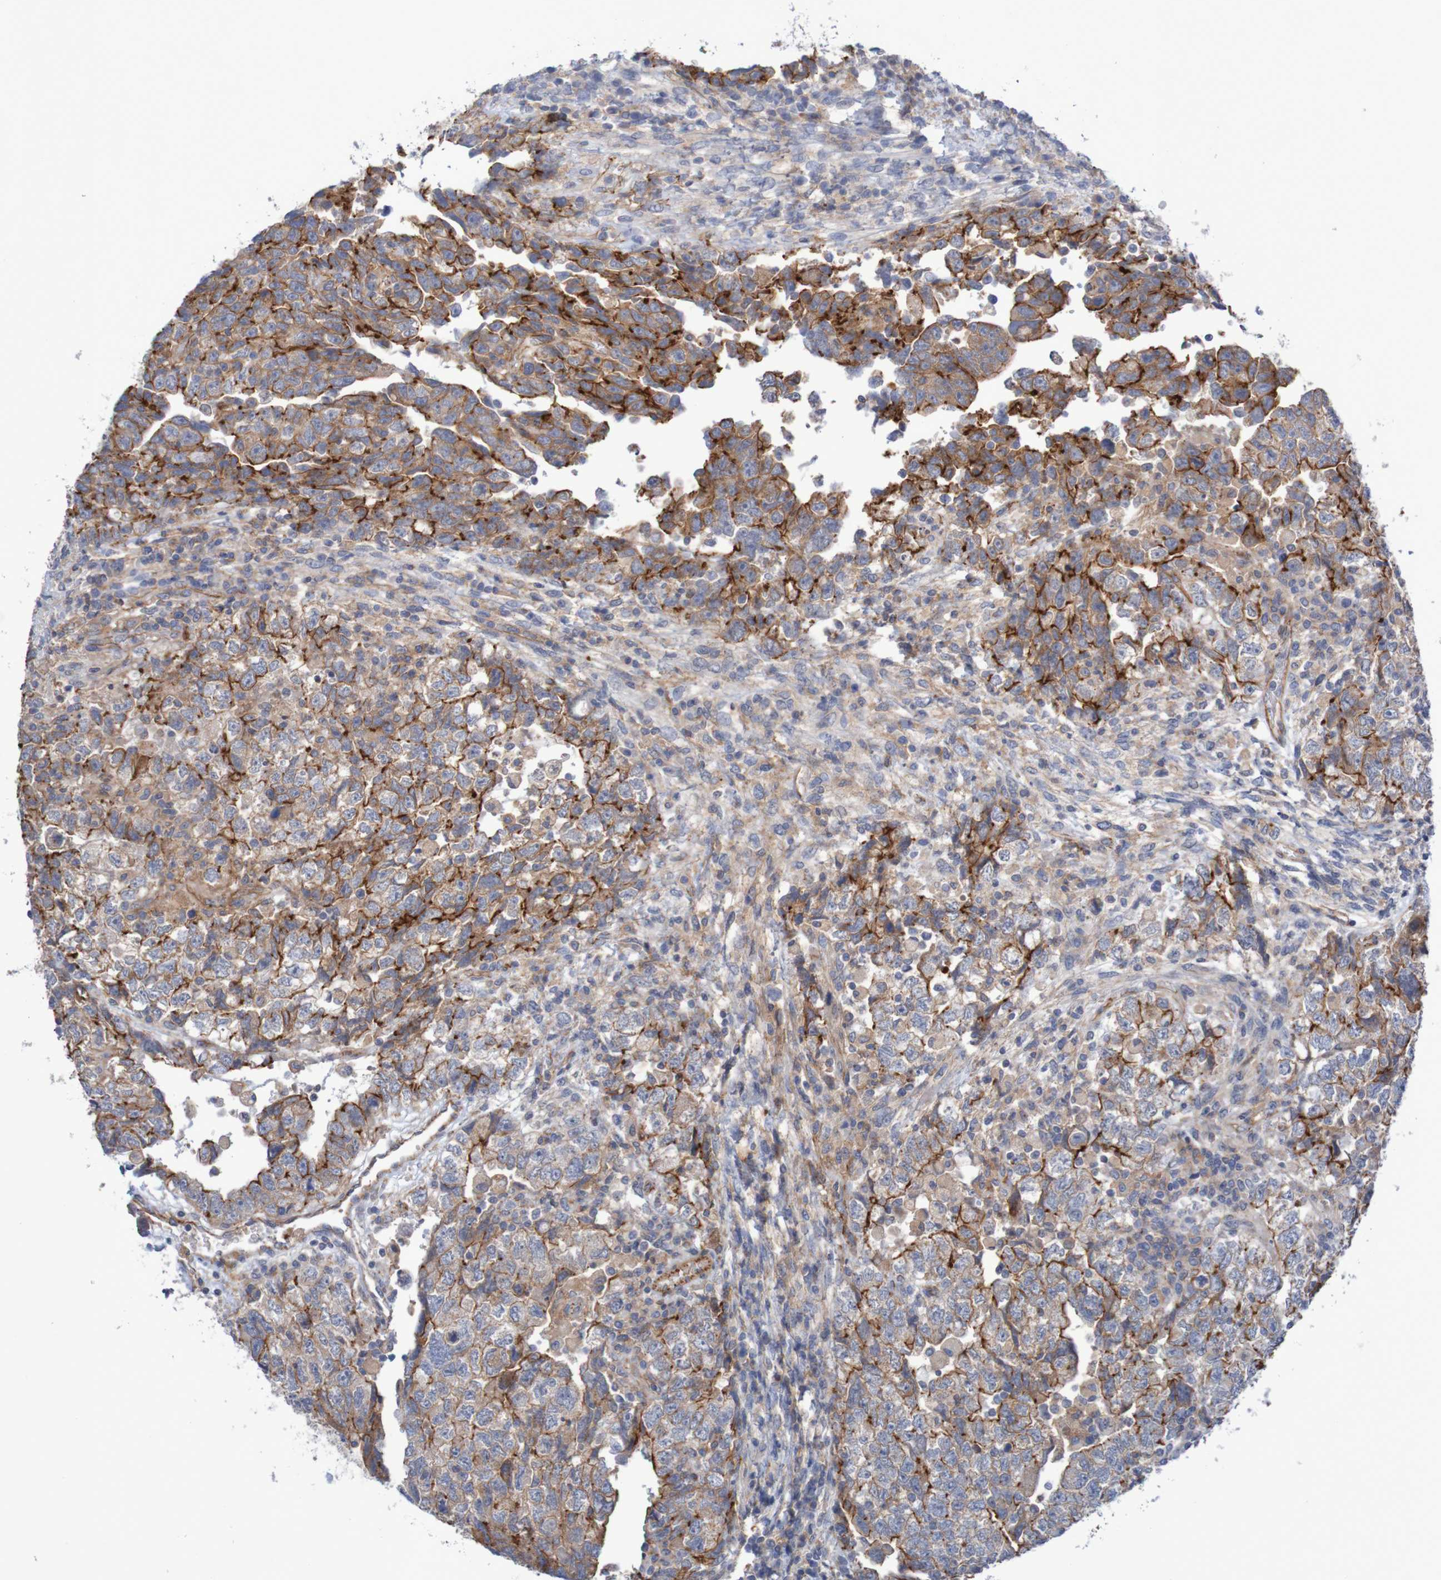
{"staining": {"intensity": "moderate", "quantity": "25%-75%", "location": "cytoplasmic/membranous"}, "tissue": "testis cancer", "cell_type": "Tumor cells", "image_type": "cancer", "snomed": [{"axis": "morphology", "description": "Carcinoma, Embryonal, NOS"}, {"axis": "topography", "description": "Testis"}], "caption": "Approximately 25%-75% of tumor cells in embryonal carcinoma (testis) show moderate cytoplasmic/membranous protein staining as visualized by brown immunohistochemical staining.", "gene": "NECTIN2", "patient": {"sex": "male", "age": 36}}